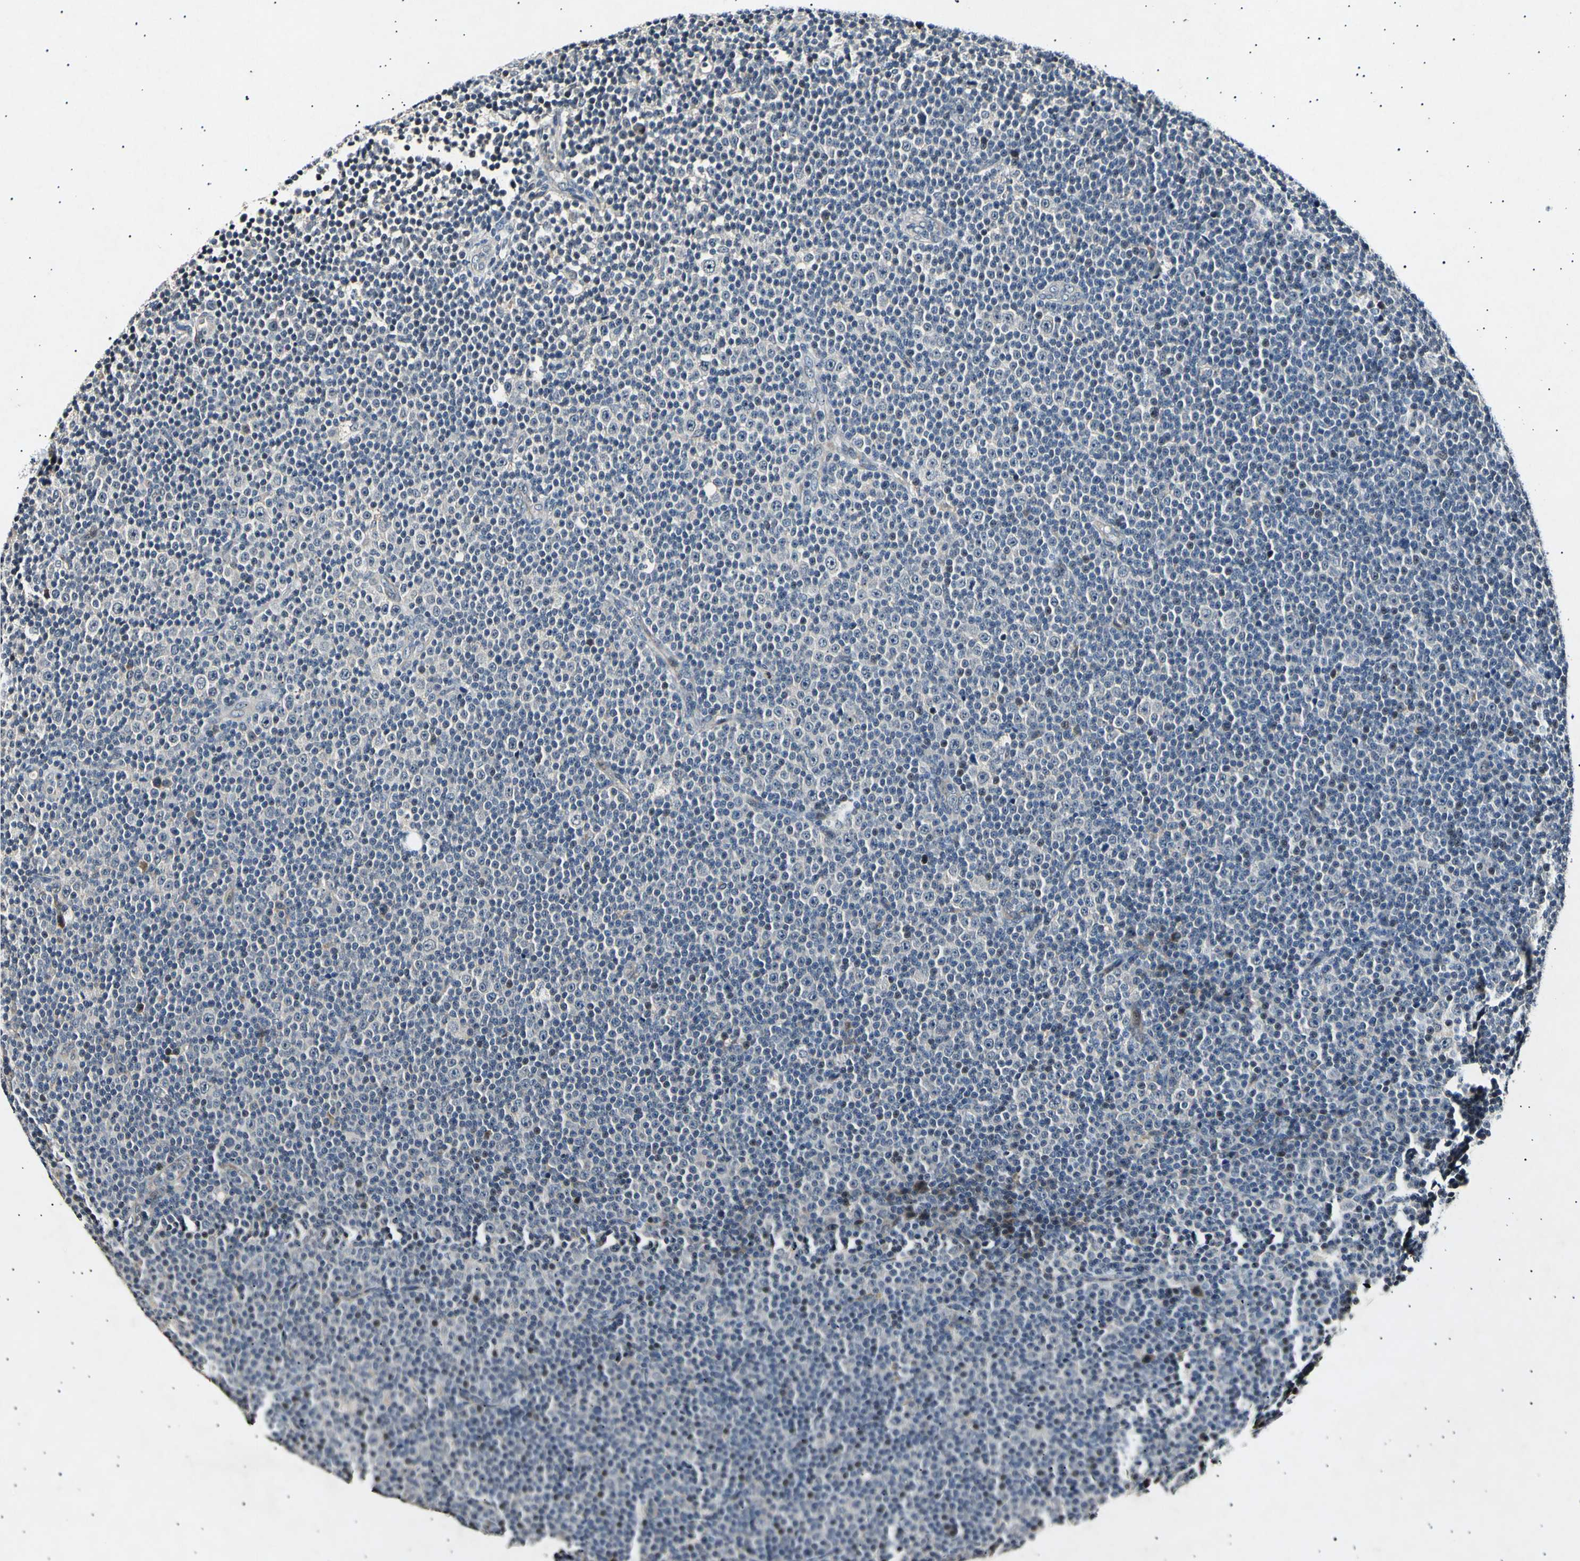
{"staining": {"intensity": "negative", "quantity": "none", "location": "none"}, "tissue": "lymphoma", "cell_type": "Tumor cells", "image_type": "cancer", "snomed": [{"axis": "morphology", "description": "Malignant lymphoma, non-Hodgkin's type, Low grade"}, {"axis": "topography", "description": "Lymph node"}], "caption": "Immunohistochemistry (IHC) of human low-grade malignant lymphoma, non-Hodgkin's type reveals no positivity in tumor cells.", "gene": "ADCY3", "patient": {"sex": "female", "age": 67}}